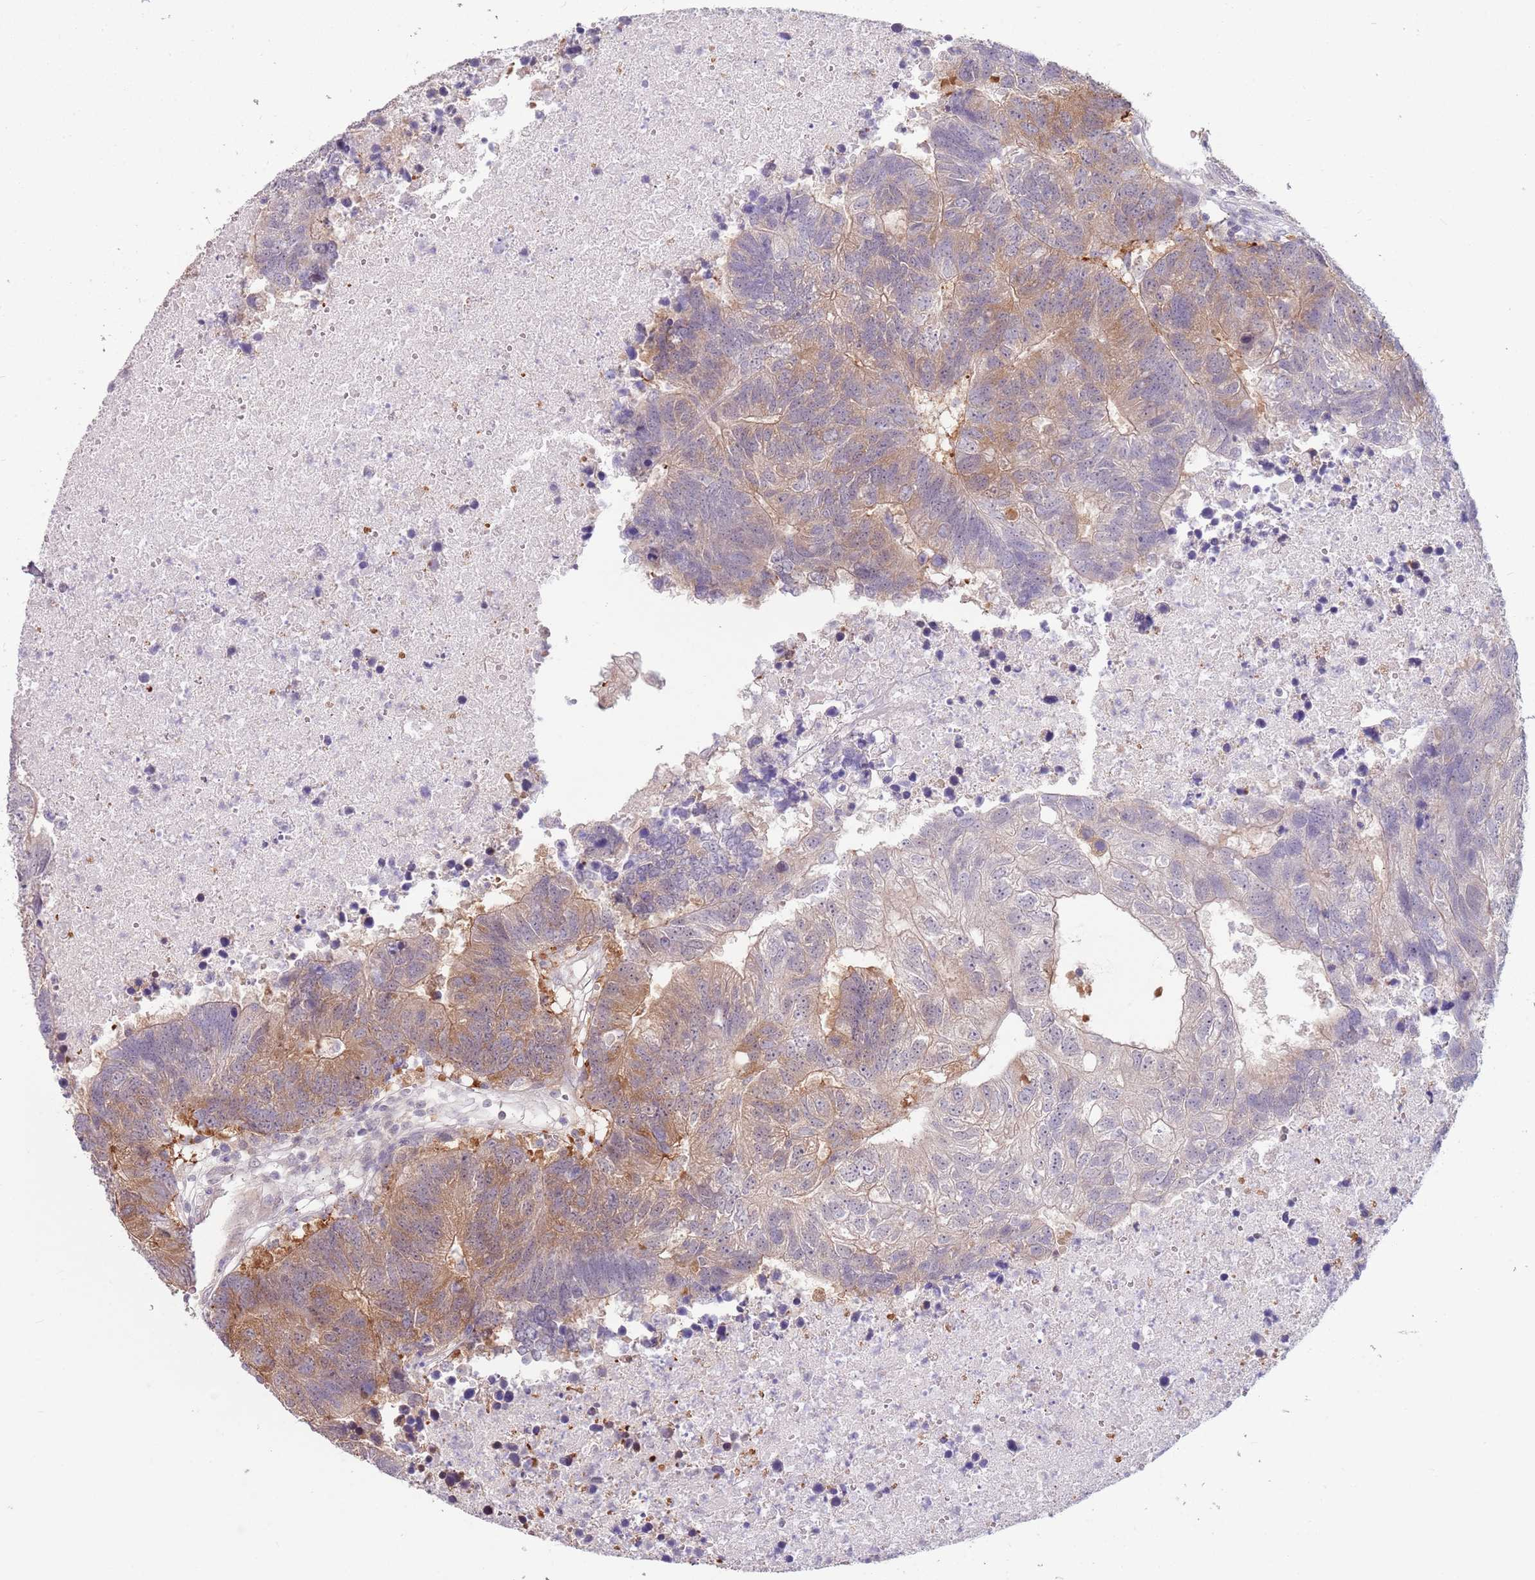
{"staining": {"intensity": "moderate", "quantity": "25%-75%", "location": "cytoplasmic/membranous"}, "tissue": "colorectal cancer", "cell_type": "Tumor cells", "image_type": "cancer", "snomed": [{"axis": "morphology", "description": "Adenocarcinoma, NOS"}, {"axis": "topography", "description": "Colon"}], "caption": "Tumor cells show medium levels of moderate cytoplasmic/membranous staining in about 25%-75% of cells in human colorectal cancer.", "gene": "LDHD", "patient": {"sex": "female", "age": 48}}